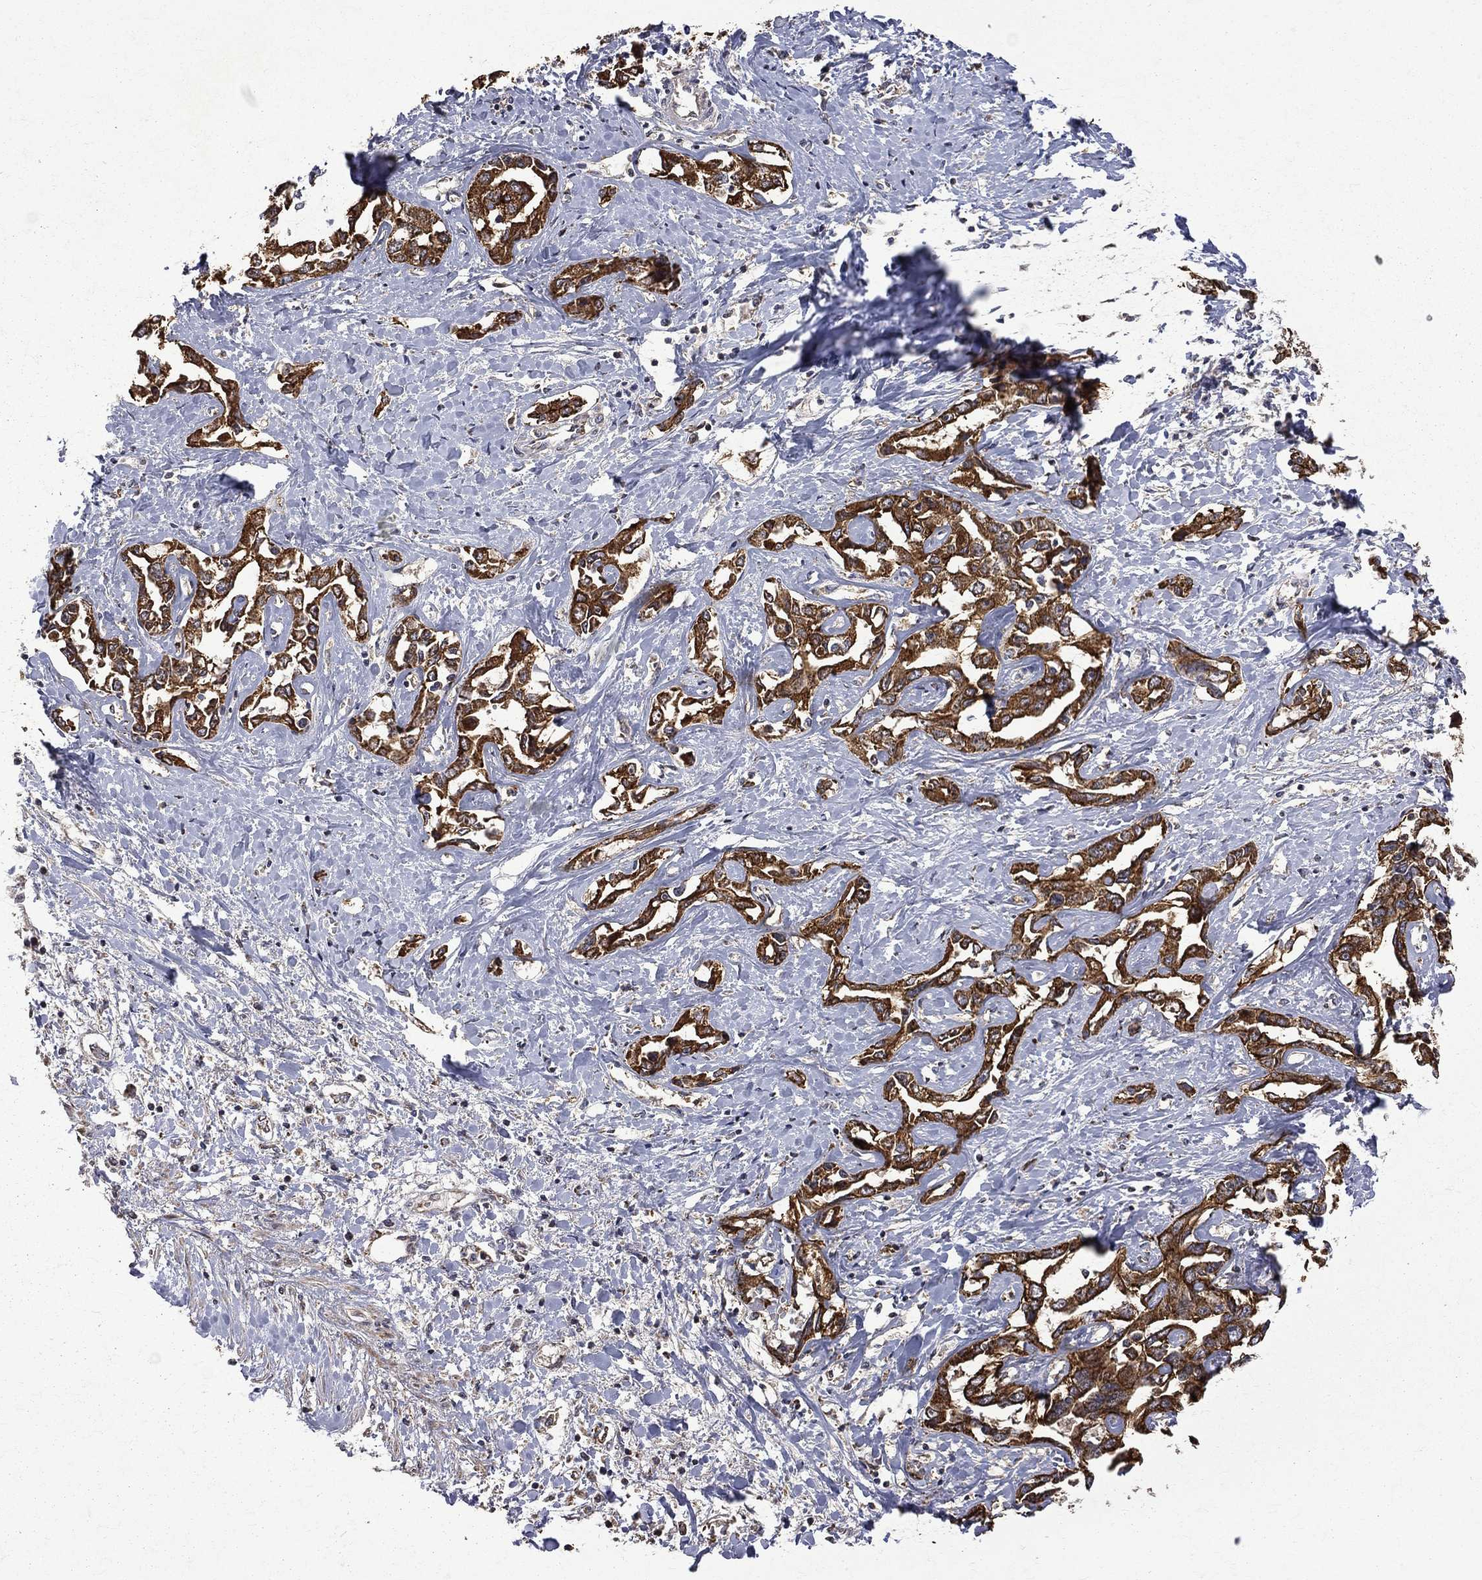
{"staining": {"intensity": "strong", "quantity": ">75%", "location": "cytoplasmic/membranous"}, "tissue": "liver cancer", "cell_type": "Tumor cells", "image_type": "cancer", "snomed": [{"axis": "morphology", "description": "Cholangiocarcinoma"}, {"axis": "topography", "description": "Liver"}], "caption": "The photomicrograph exhibits a brown stain indicating the presence of a protein in the cytoplasmic/membranous of tumor cells in liver cancer (cholangiocarcinoma).", "gene": "RPGR", "patient": {"sex": "male", "age": 59}}